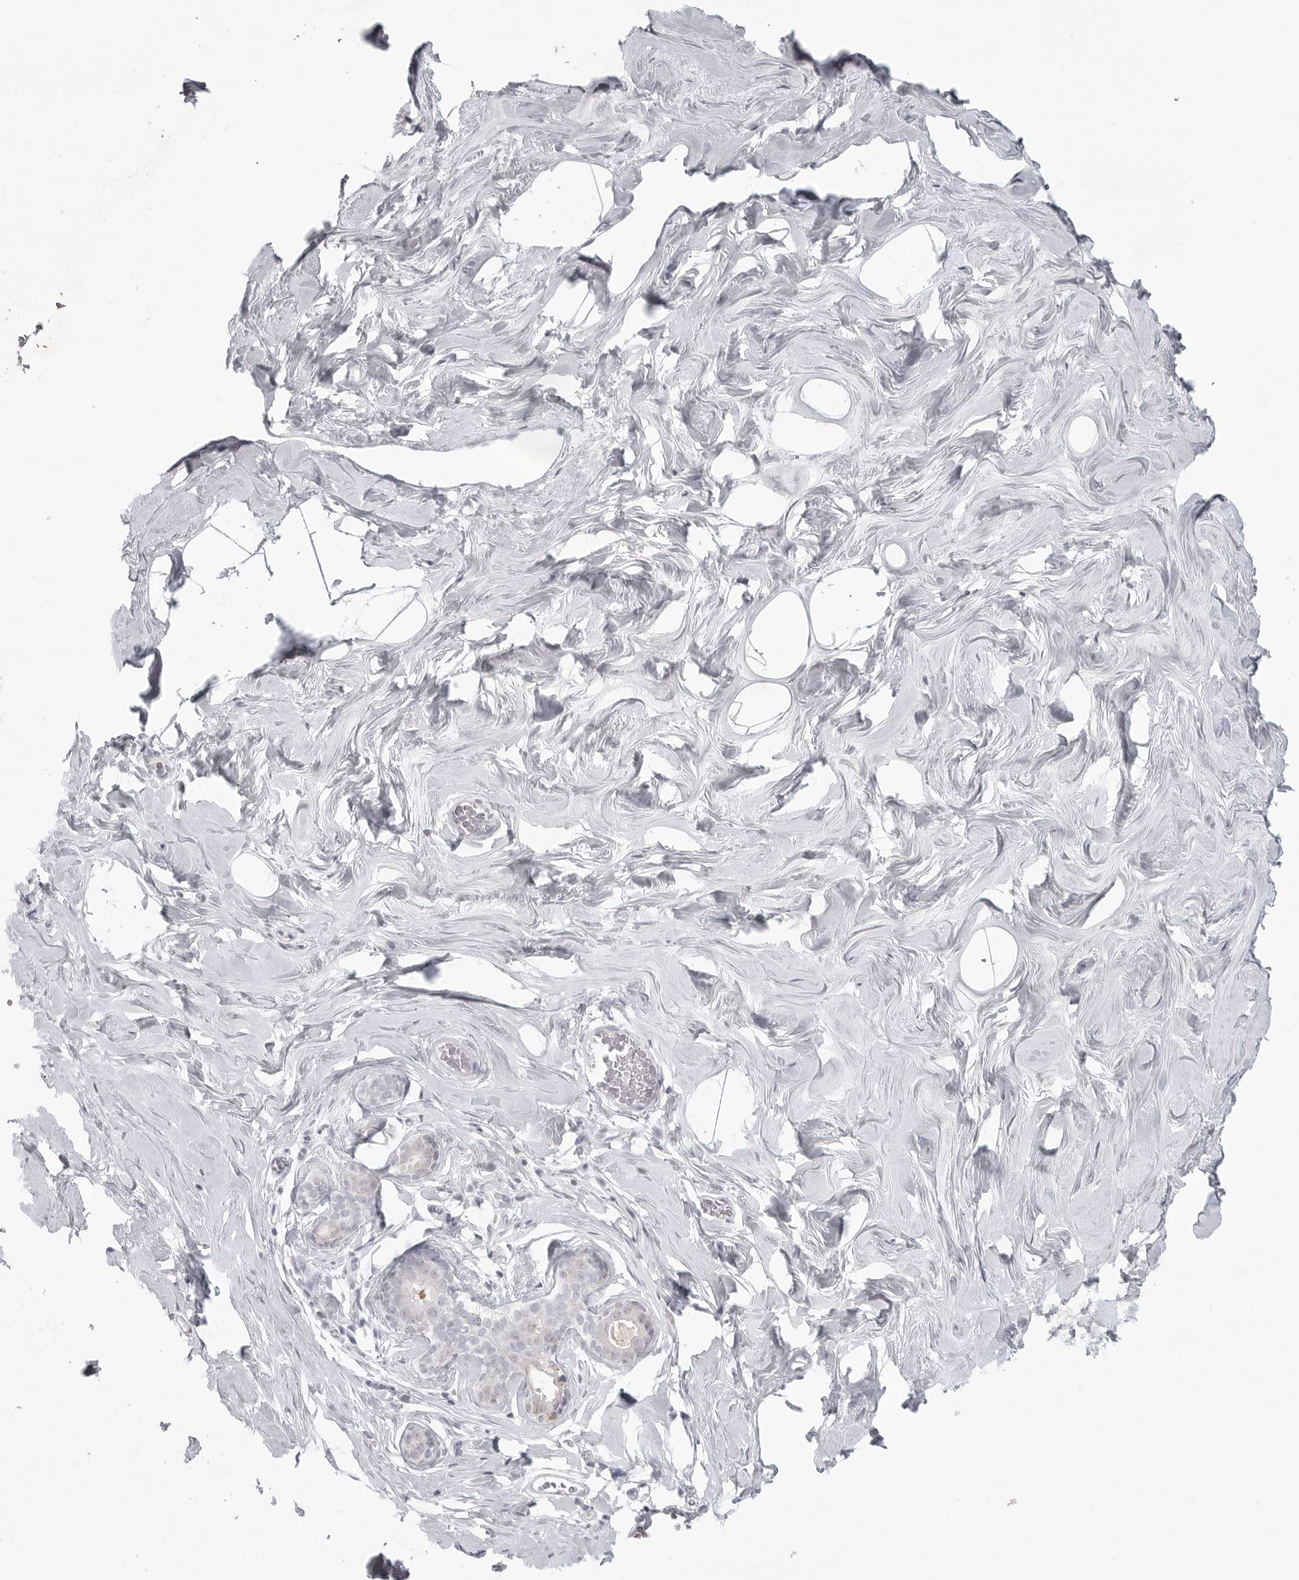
{"staining": {"intensity": "negative", "quantity": "none", "location": "none"}, "tissue": "adipose tissue", "cell_type": "Adipocytes", "image_type": "normal", "snomed": [{"axis": "morphology", "description": "Normal tissue, NOS"}, {"axis": "morphology", "description": "Fibrosis, NOS"}, {"axis": "topography", "description": "Breast"}, {"axis": "topography", "description": "Adipose tissue"}], "caption": "Immunohistochemistry (IHC) of unremarkable adipose tissue displays no expression in adipocytes.", "gene": "TCTN3", "patient": {"sex": "female", "age": 39}}